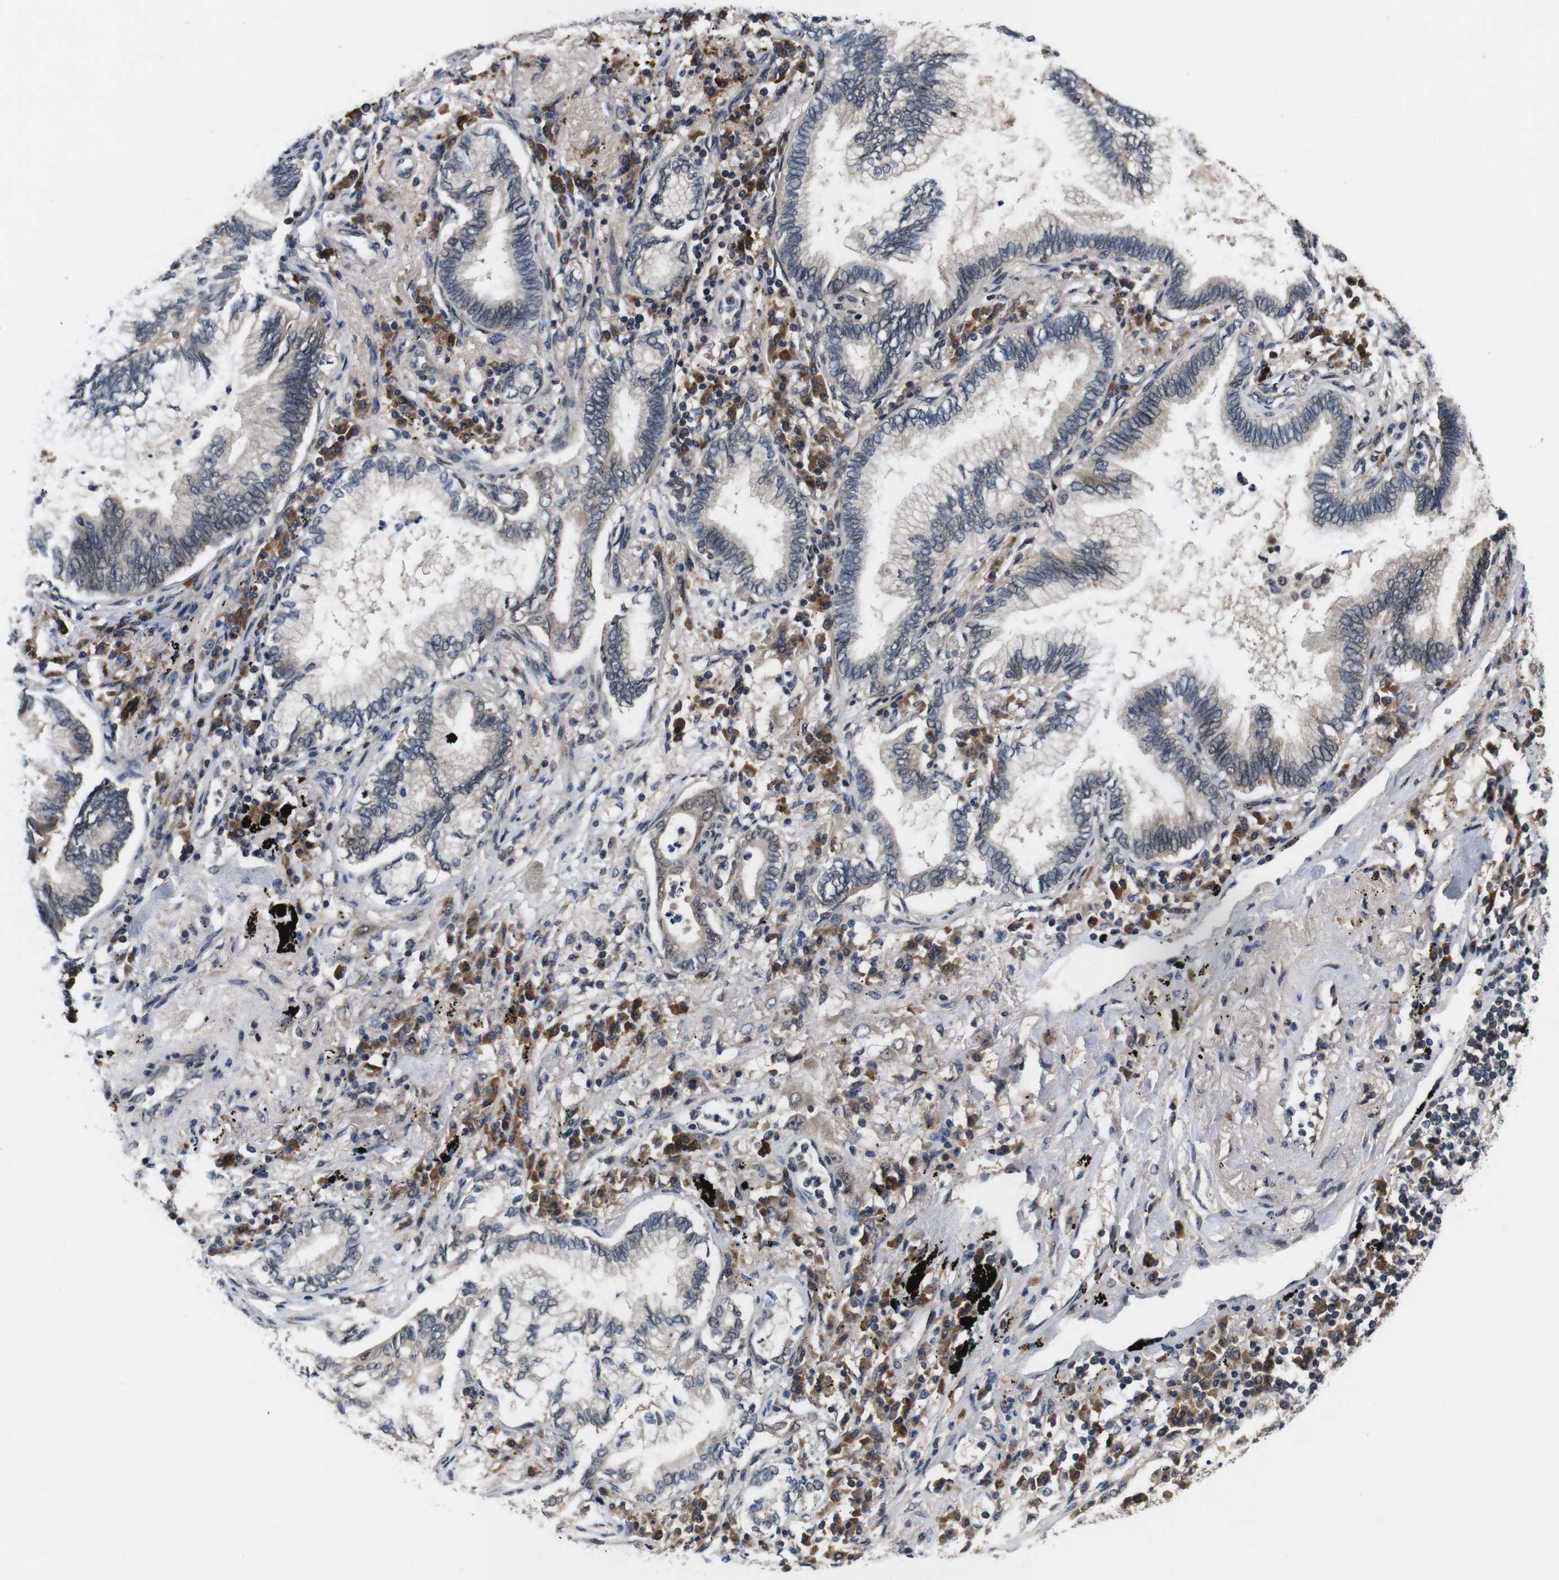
{"staining": {"intensity": "weak", "quantity": "<25%", "location": "cytoplasmic/membranous"}, "tissue": "lung cancer", "cell_type": "Tumor cells", "image_type": "cancer", "snomed": [{"axis": "morphology", "description": "Normal tissue, NOS"}, {"axis": "morphology", "description": "Adenocarcinoma, NOS"}, {"axis": "topography", "description": "Bronchus"}, {"axis": "topography", "description": "Lung"}], "caption": "This is an immunohistochemistry photomicrograph of lung adenocarcinoma. There is no positivity in tumor cells.", "gene": "ZBTB46", "patient": {"sex": "female", "age": 70}}